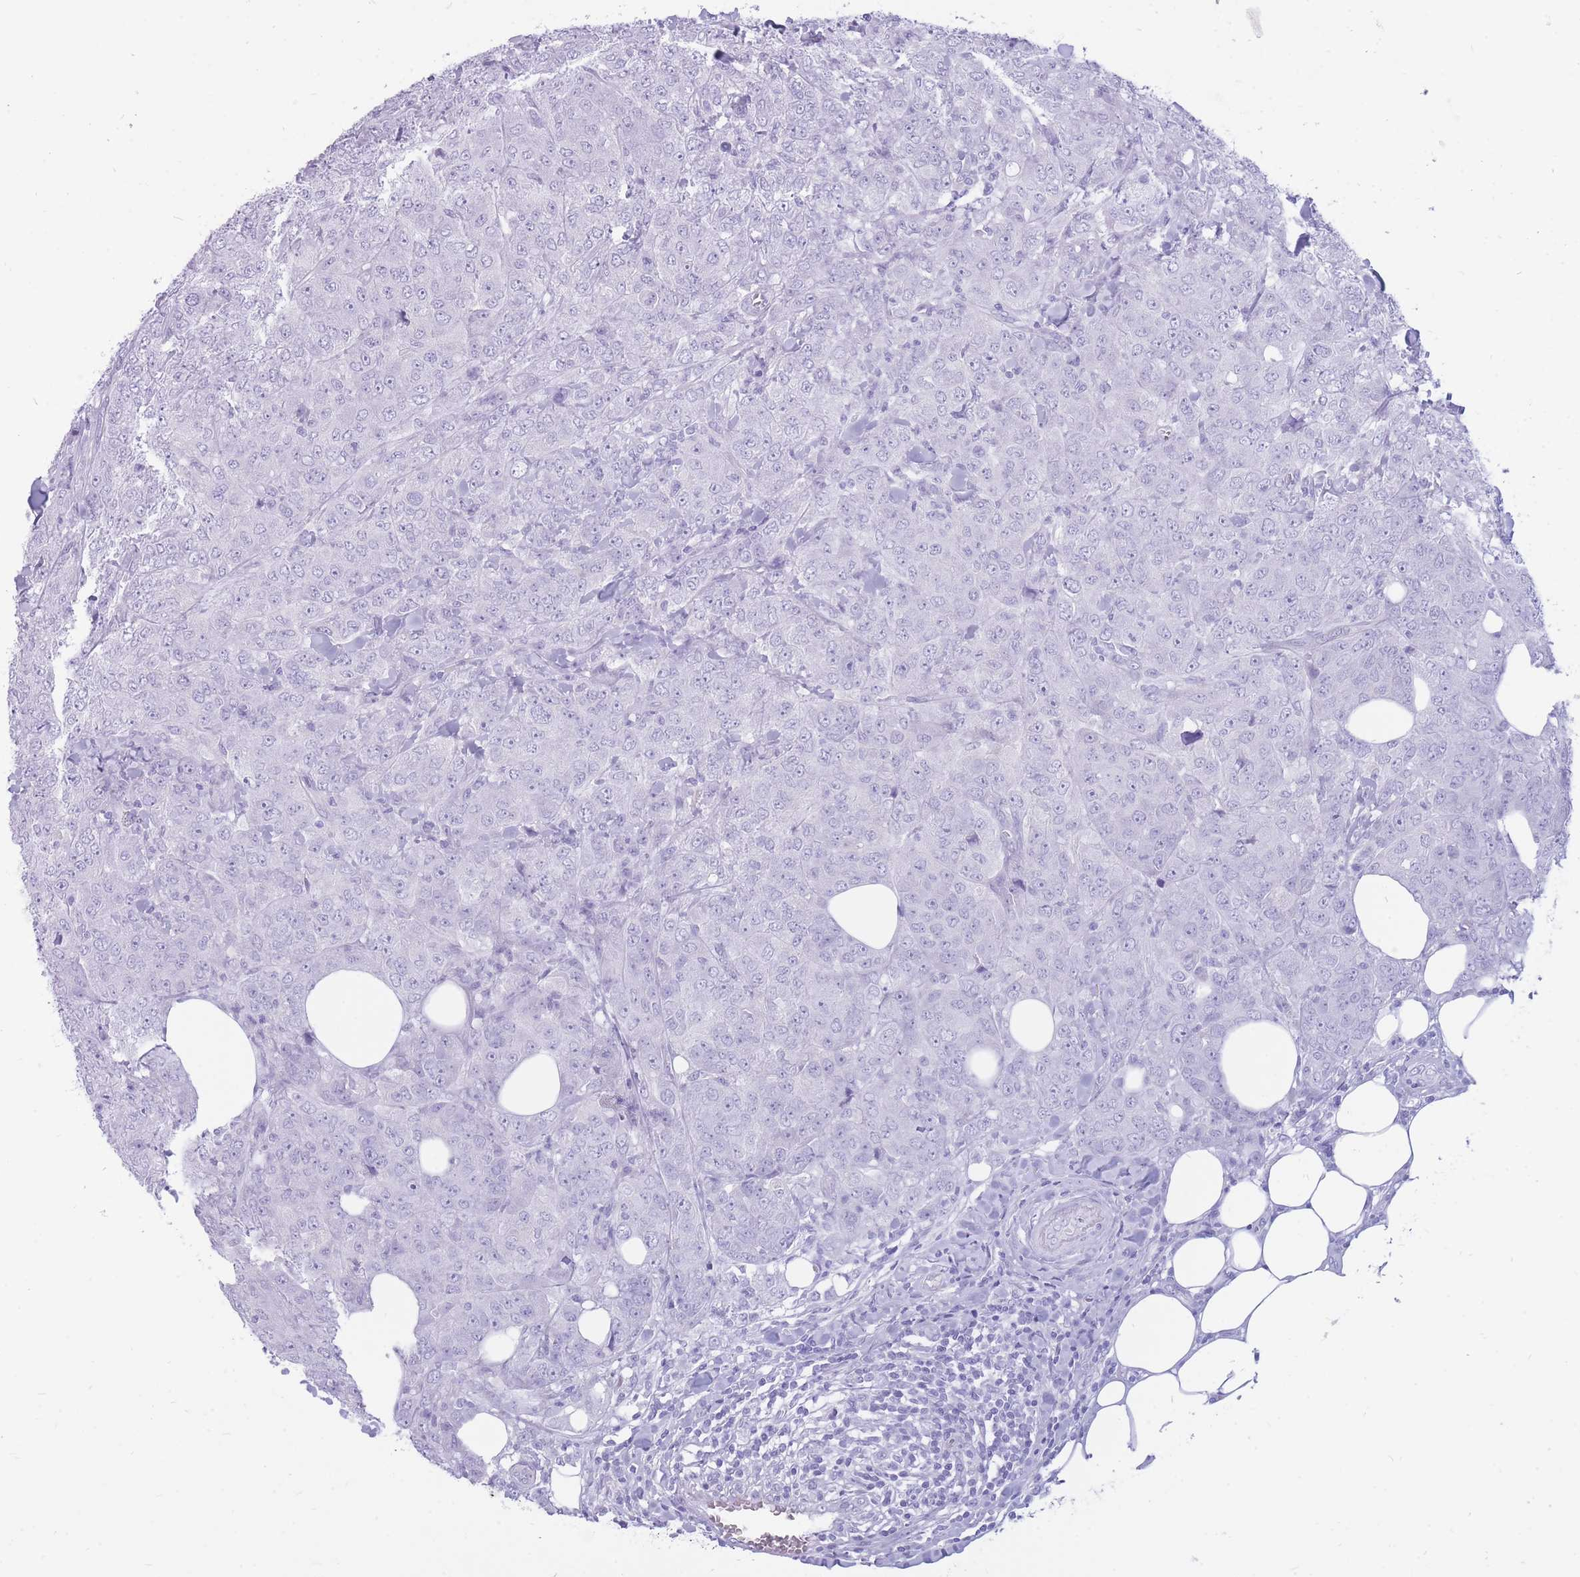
{"staining": {"intensity": "negative", "quantity": "none", "location": "none"}, "tissue": "breast cancer", "cell_type": "Tumor cells", "image_type": "cancer", "snomed": [{"axis": "morphology", "description": "Duct carcinoma"}, {"axis": "topography", "description": "Breast"}], "caption": "Intraductal carcinoma (breast) was stained to show a protein in brown. There is no significant expression in tumor cells.", "gene": "CYP21A2", "patient": {"sex": "female", "age": 43}}